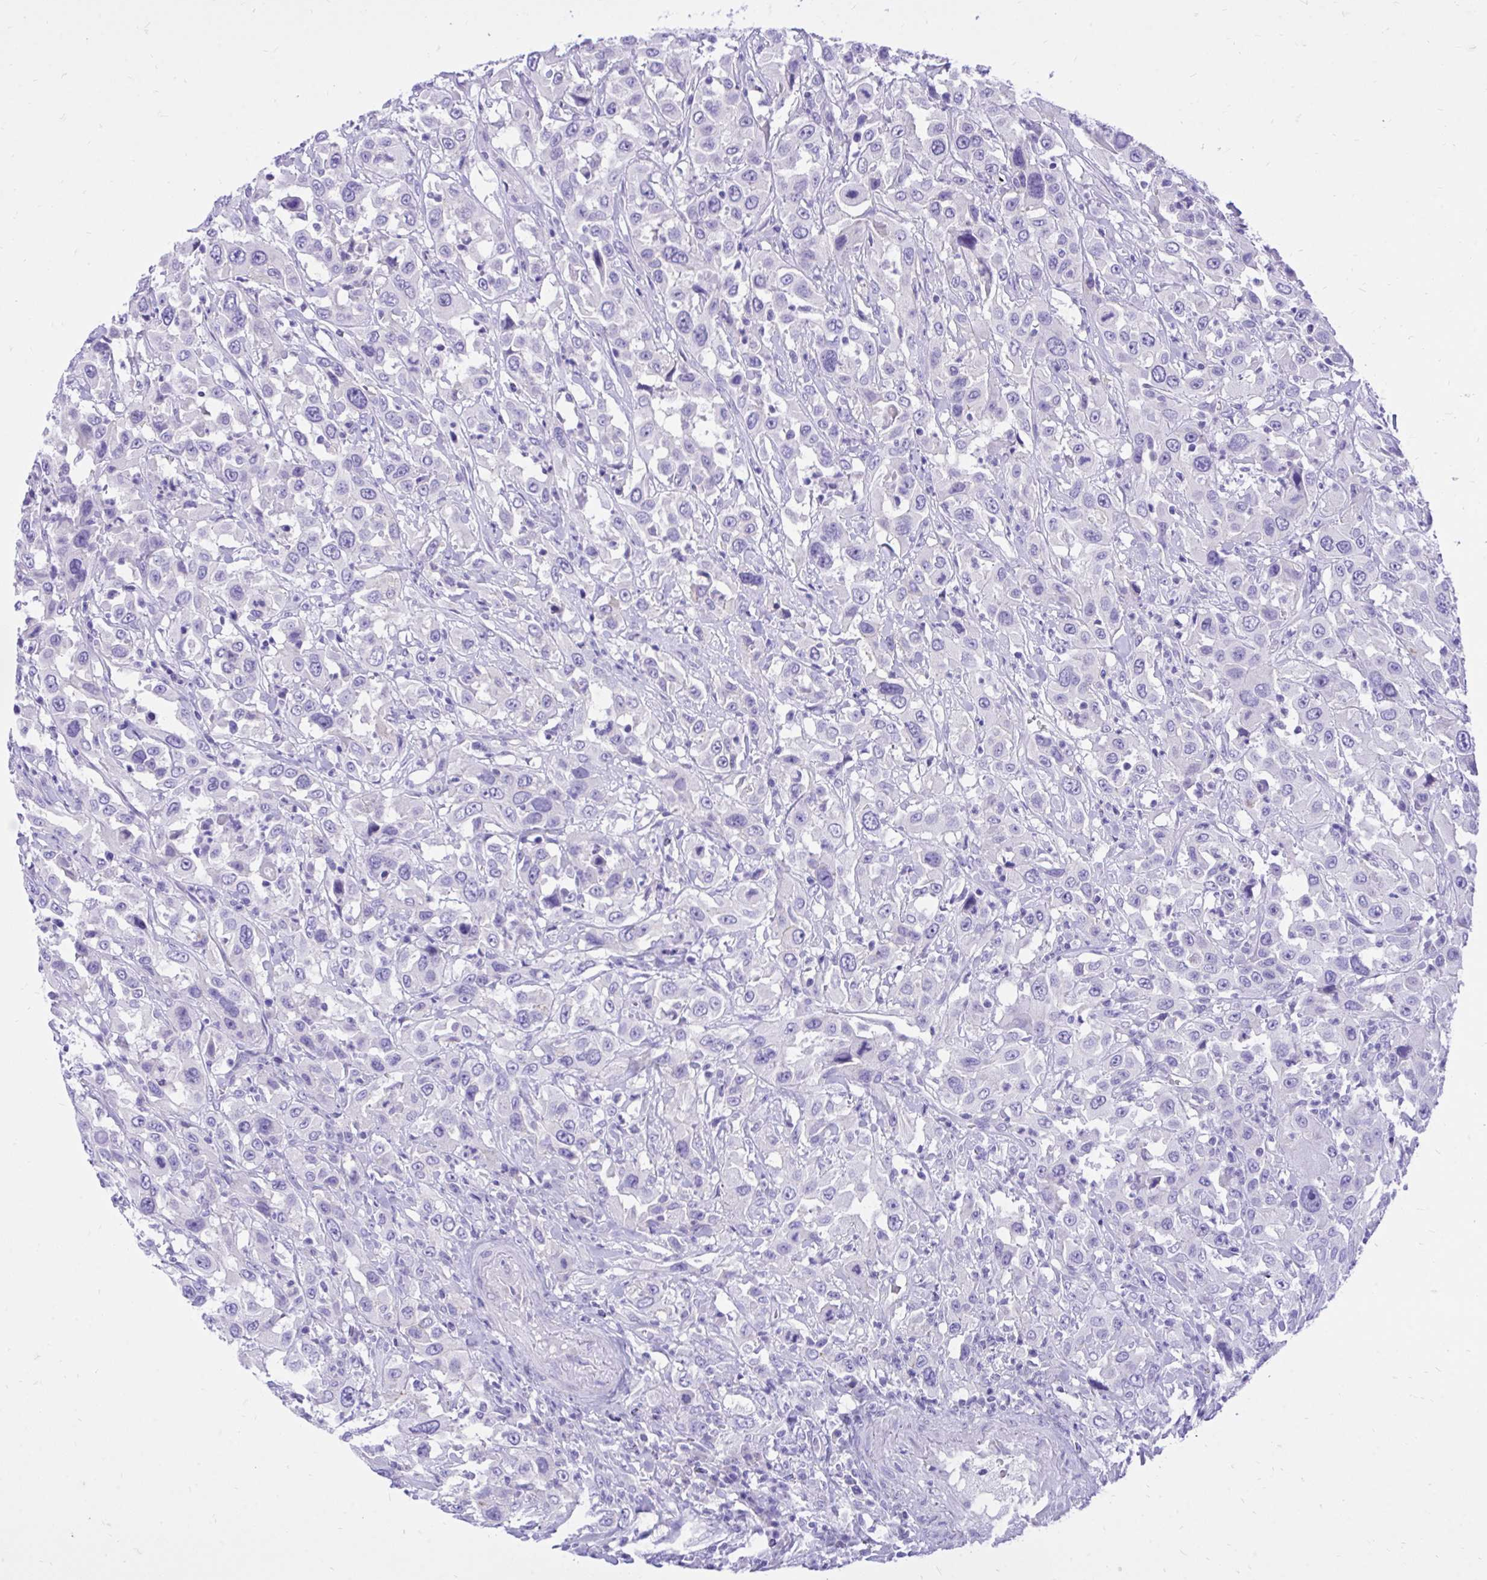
{"staining": {"intensity": "negative", "quantity": "none", "location": "none"}, "tissue": "urothelial cancer", "cell_type": "Tumor cells", "image_type": "cancer", "snomed": [{"axis": "morphology", "description": "Urothelial carcinoma, High grade"}, {"axis": "topography", "description": "Urinary bladder"}], "caption": "Tumor cells show no significant protein positivity in urothelial cancer. (IHC, brightfield microscopy, high magnification).", "gene": "MON1A", "patient": {"sex": "male", "age": 61}}